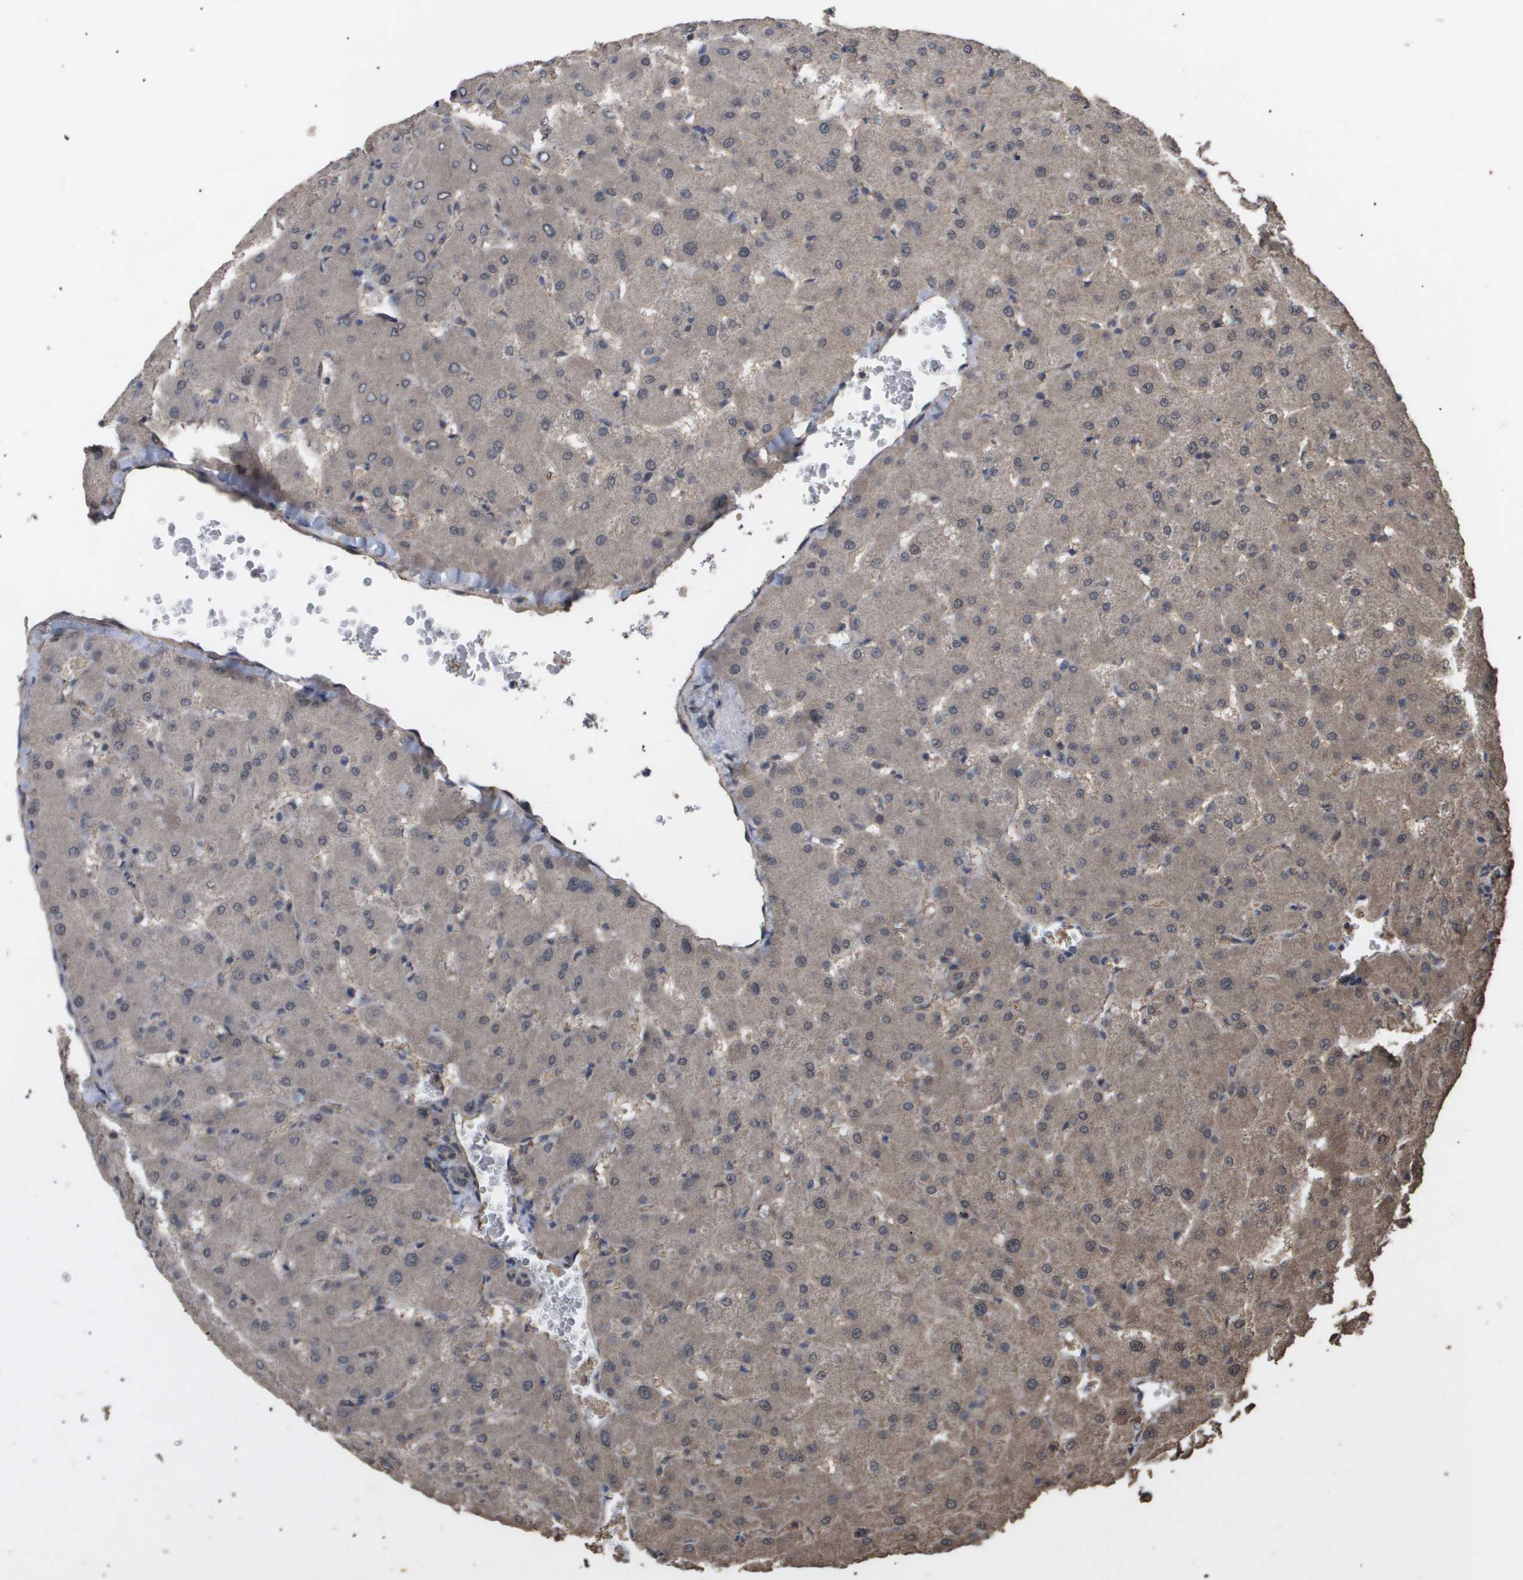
{"staining": {"intensity": "weak", "quantity": ">75%", "location": "cytoplasmic/membranous"}, "tissue": "liver", "cell_type": "Cholangiocytes", "image_type": "normal", "snomed": [{"axis": "morphology", "description": "Normal tissue, NOS"}, {"axis": "topography", "description": "Liver"}], "caption": "A high-resolution histopathology image shows immunohistochemistry staining of unremarkable liver, which displays weak cytoplasmic/membranous staining in about >75% of cholangiocytes.", "gene": "CUL5", "patient": {"sex": "female", "age": 63}}